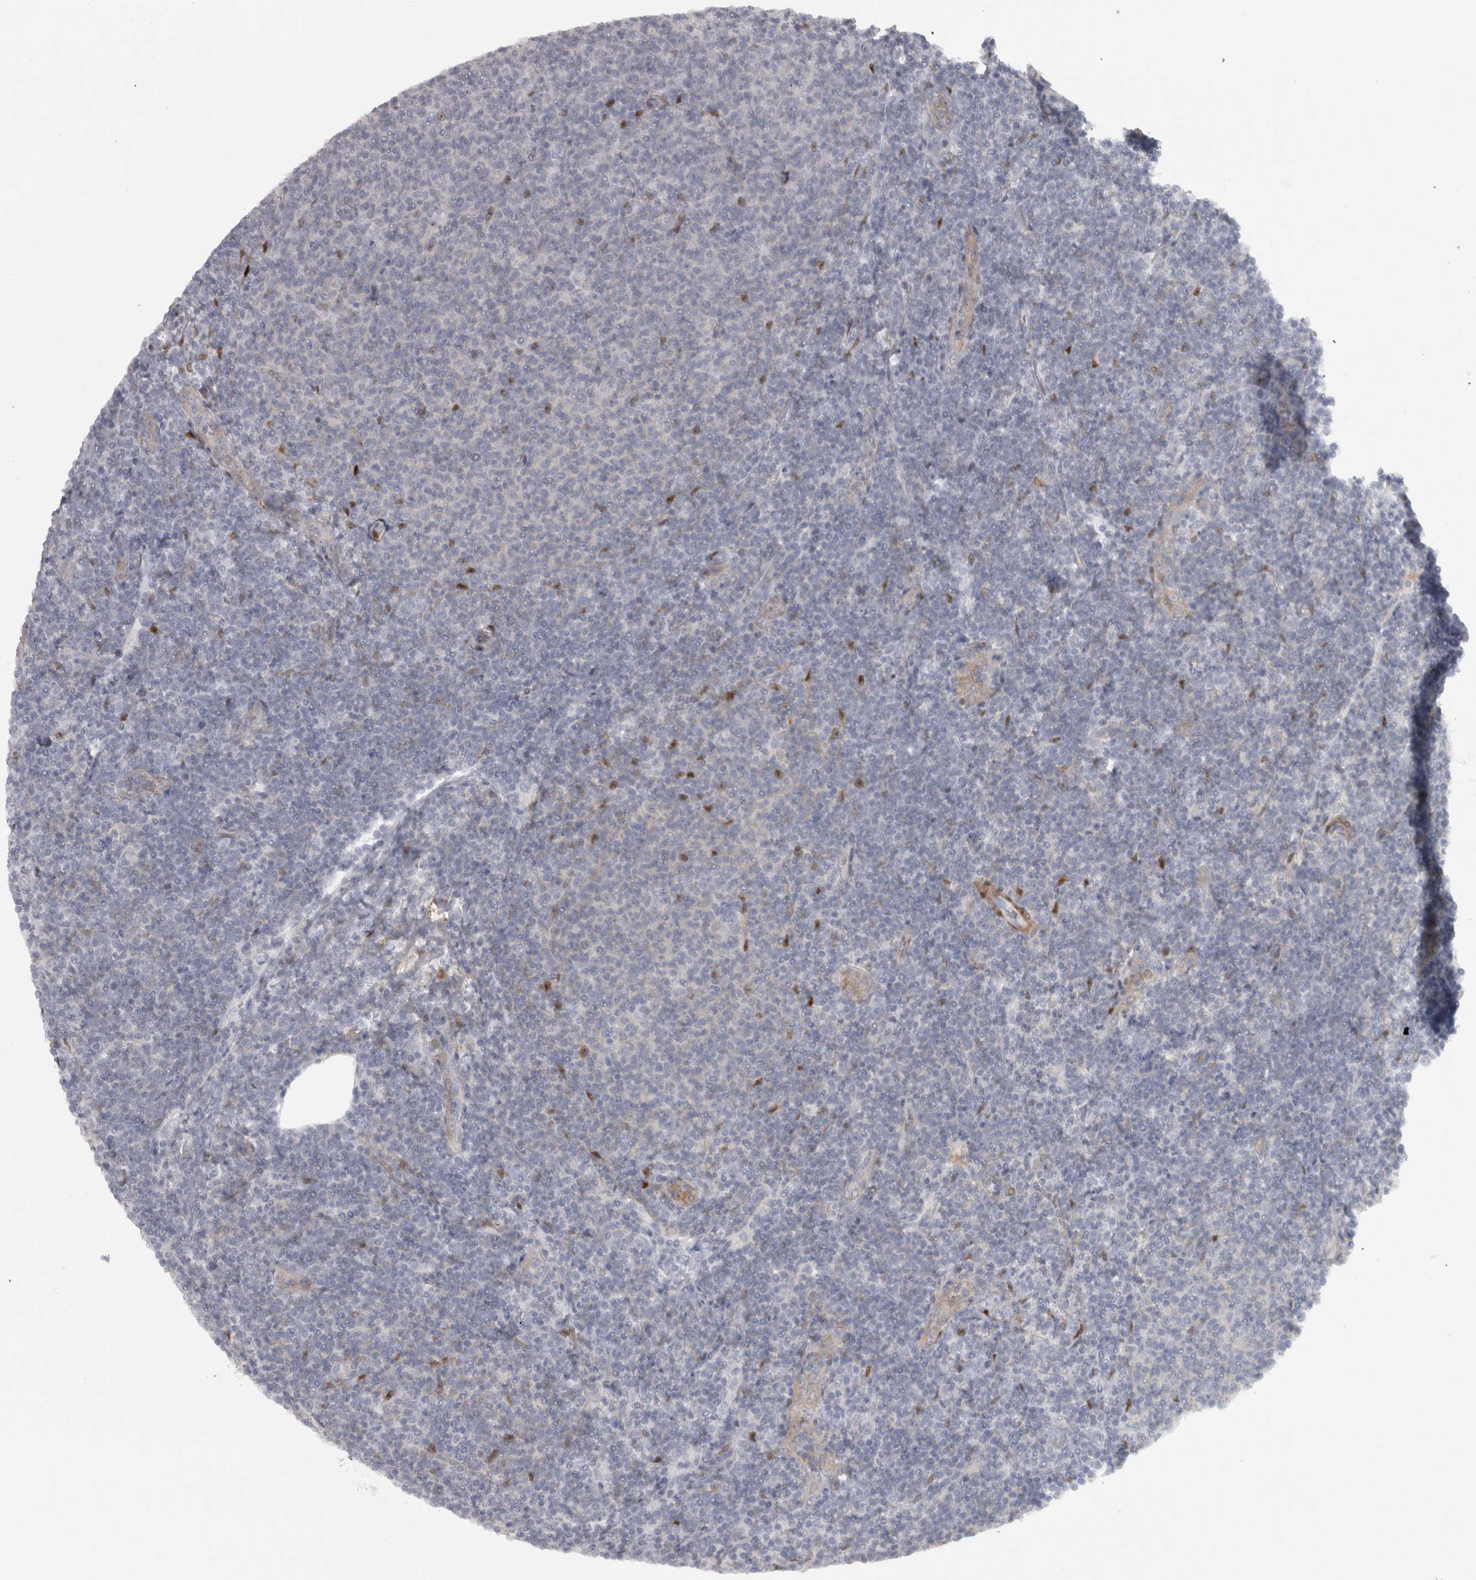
{"staining": {"intensity": "negative", "quantity": "none", "location": "none"}, "tissue": "lymphoma", "cell_type": "Tumor cells", "image_type": "cancer", "snomed": [{"axis": "morphology", "description": "Malignant lymphoma, non-Hodgkin's type, Low grade"}, {"axis": "topography", "description": "Lymph node"}], "caption": "There is no significant staining in tumor cells of malignant lymphoma, non-Hodgkin's type (low-grade).", "gene": "PPP1R12B", "patient": {"sex": "male", "age": 66}}